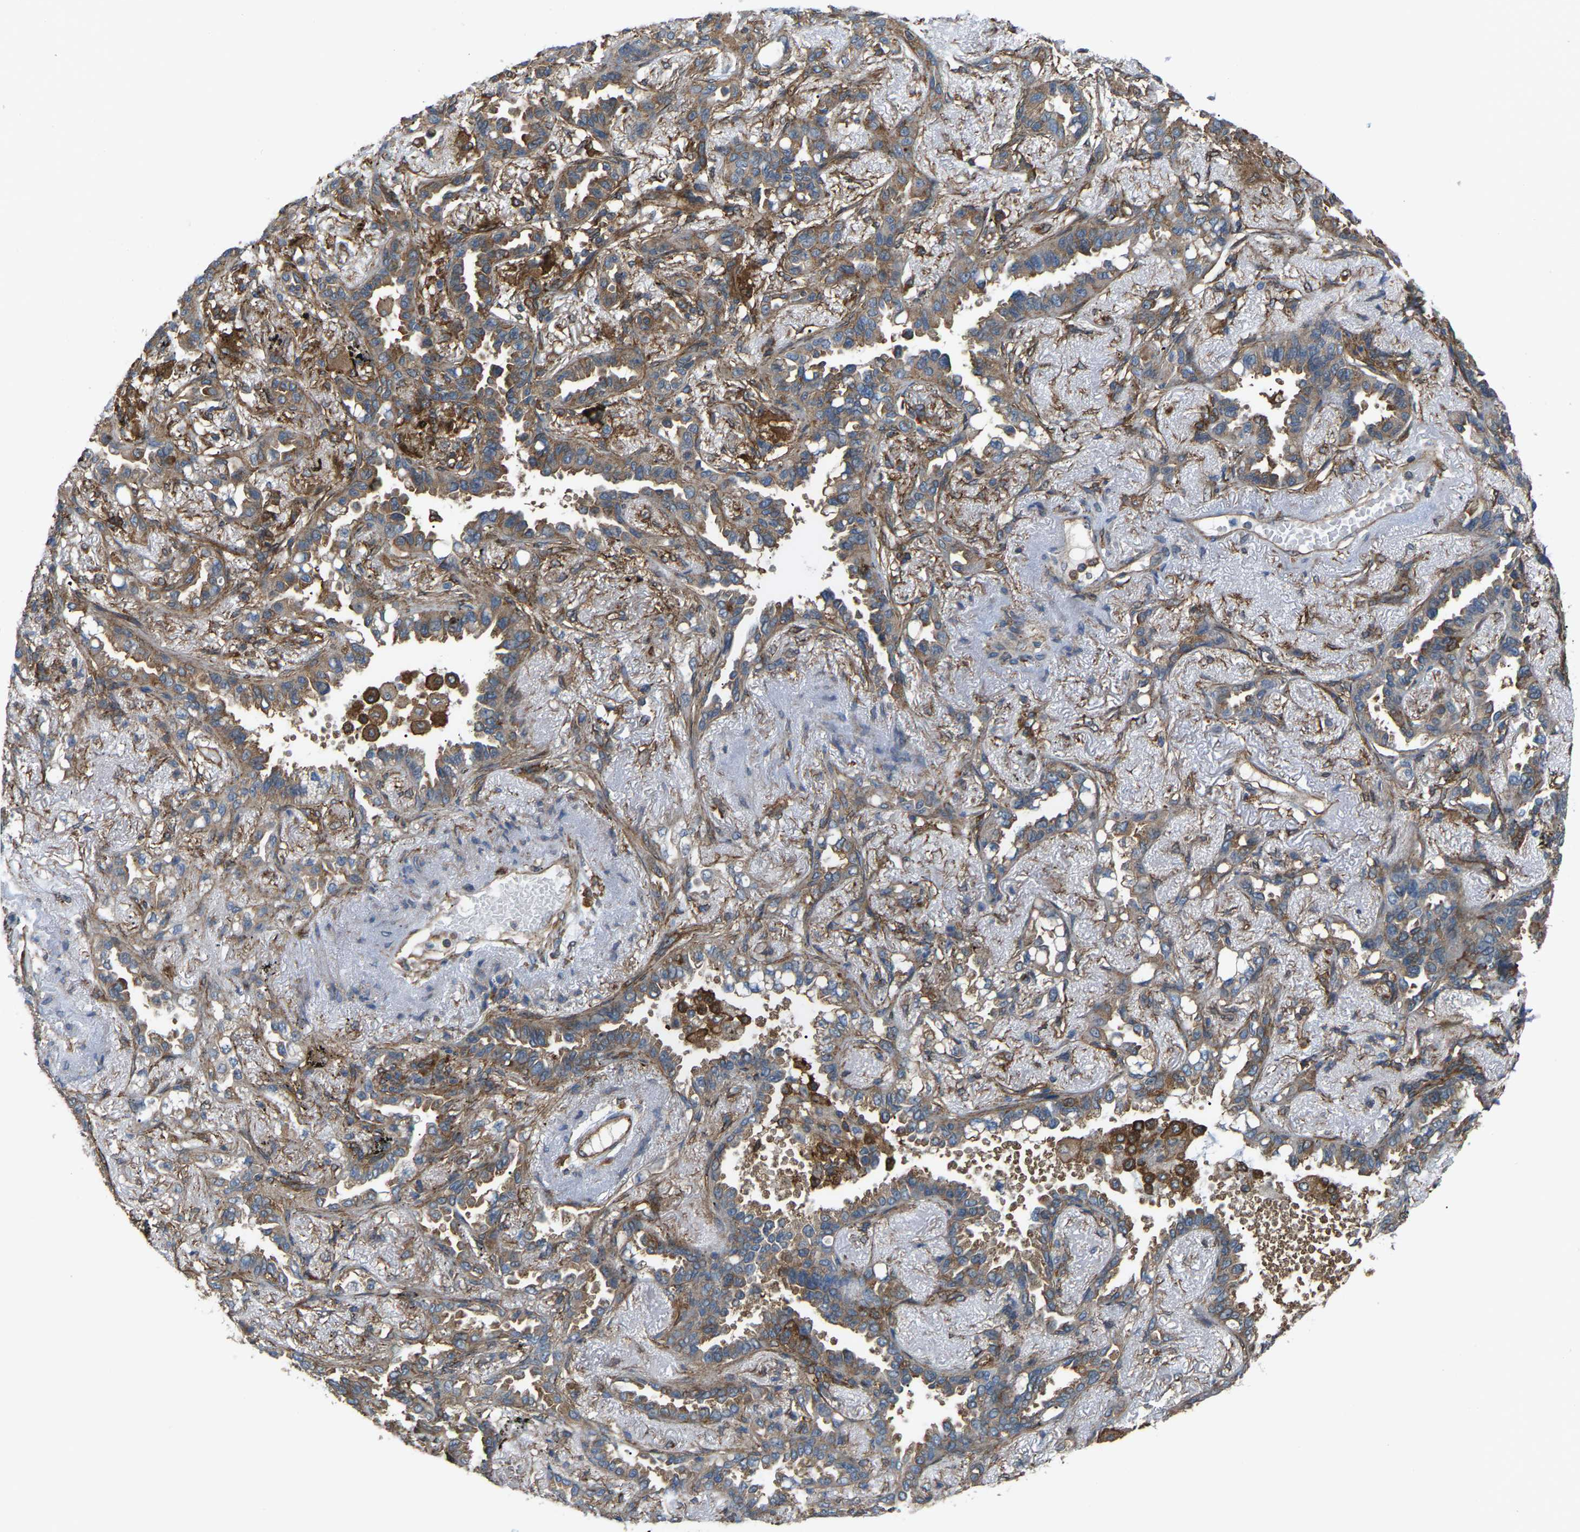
{"staining": {"intensity": "moderate", "quantity": ">75%", "location": "cytoplasmic/membranous"}, "tissue": "lung cancer", "cell_type": "Tumor cells", "image_type": "cancer", "snomed": [{"axis": "morphology", "description": "Adenocarcinoma, NOS"}, {"axis": "topography", "description": "Lung"}], "caption": "This image shows immunohistochemistry (IHC) staining of lung cancer, with medium moderate cytoplasmic/membranous expression in approximately >75% of tumor cells.", "gene": "PICALM", "patient": {"sex": "male", "age": 59}}